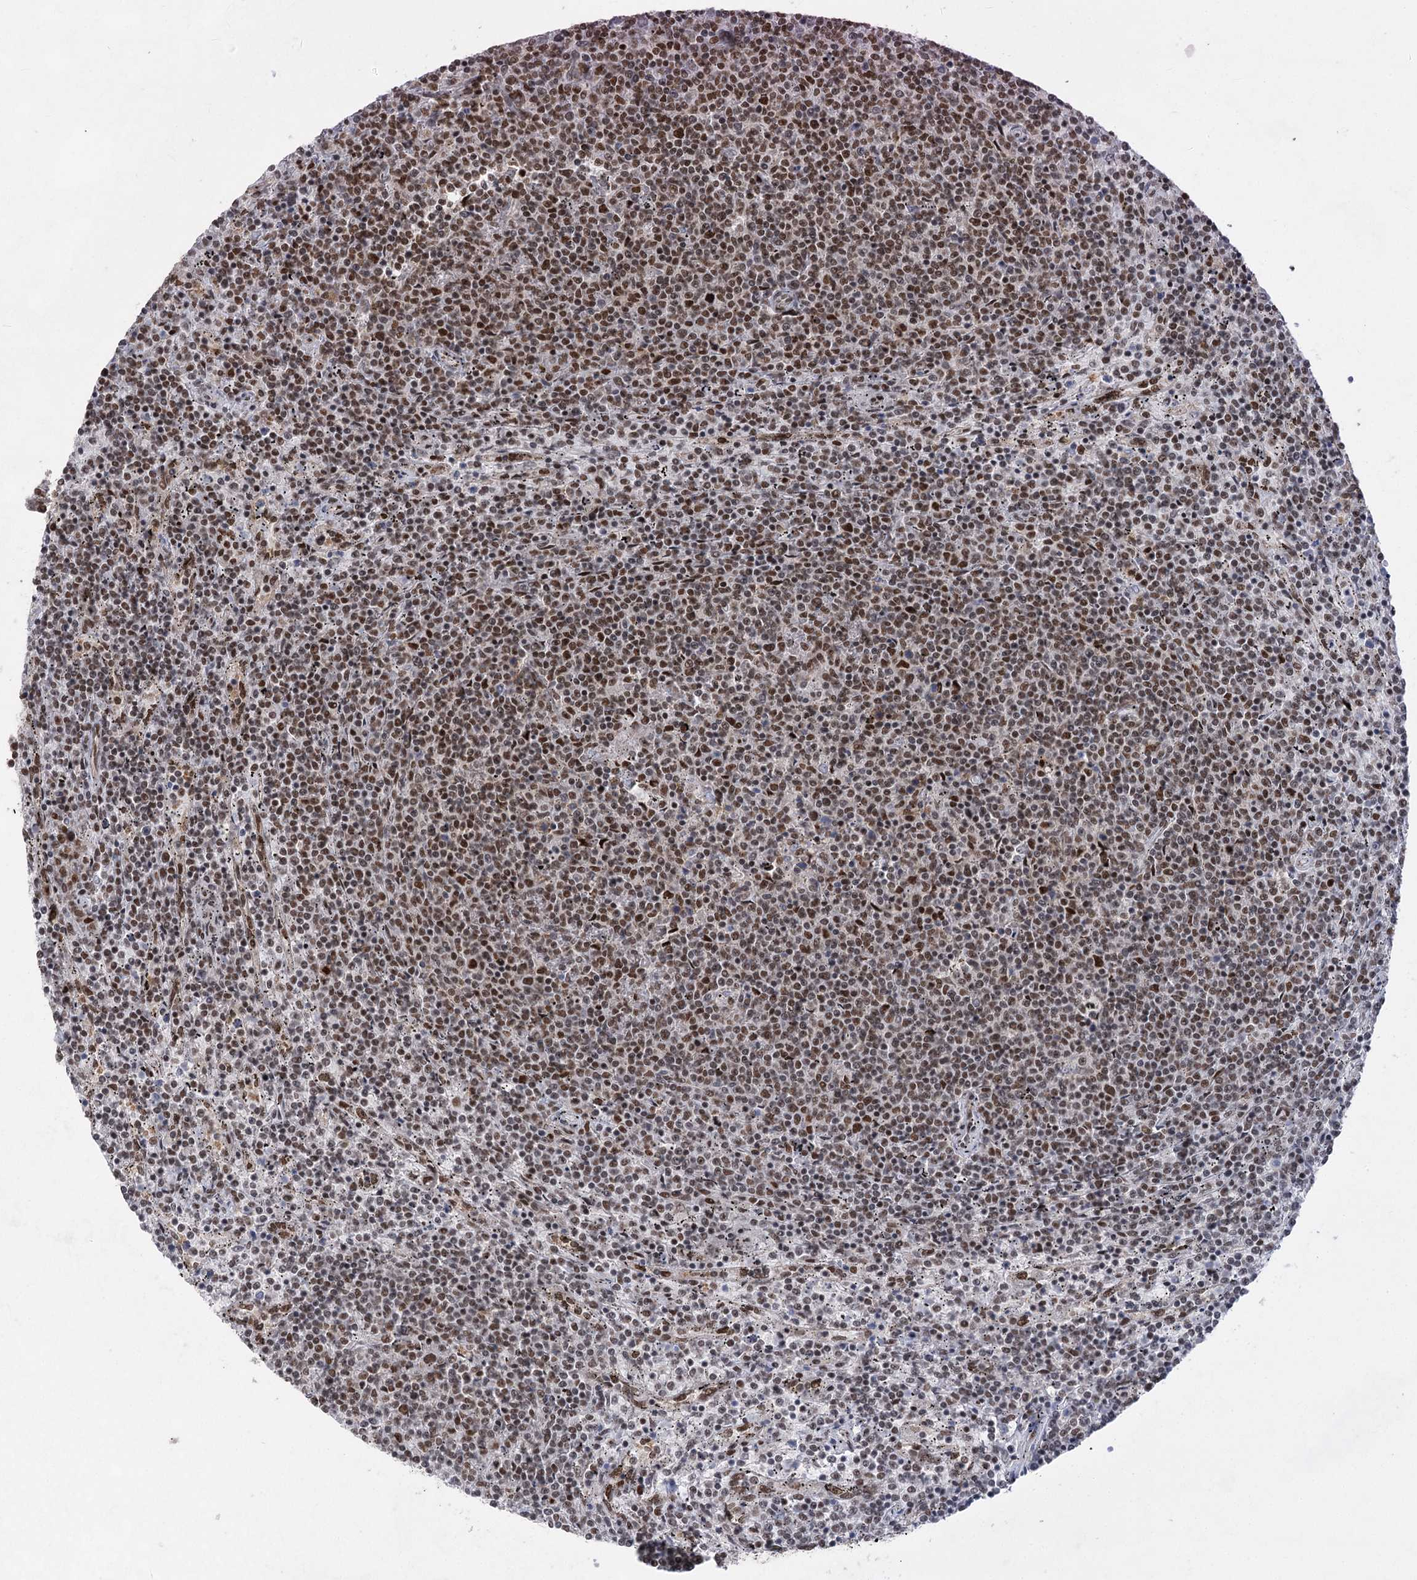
{"staining": {"intensity": "moderate", "quantity": "25%-75%", "location": "nuclear"}, "tissue": "lymphoma", "cell_type": "Tumor cells", "image_type": "cancer", "snomed": [{"axis": "morphology", "description": "Malignant lymphoma, non-Hodgkin's type, Low grade"}, {"axis": "topography", "description": "Spleen"}], "caption": "Immunohistochemical staining of lymphoma exhibits moderate nuclear protein expression in approximately 25%-75% of tumor cells. Ihc stains the protein of interest in brown and the nuclei are stained blue.", "gene": "ZCCHC8", "patient": {"sex": "female", "age": 50}}